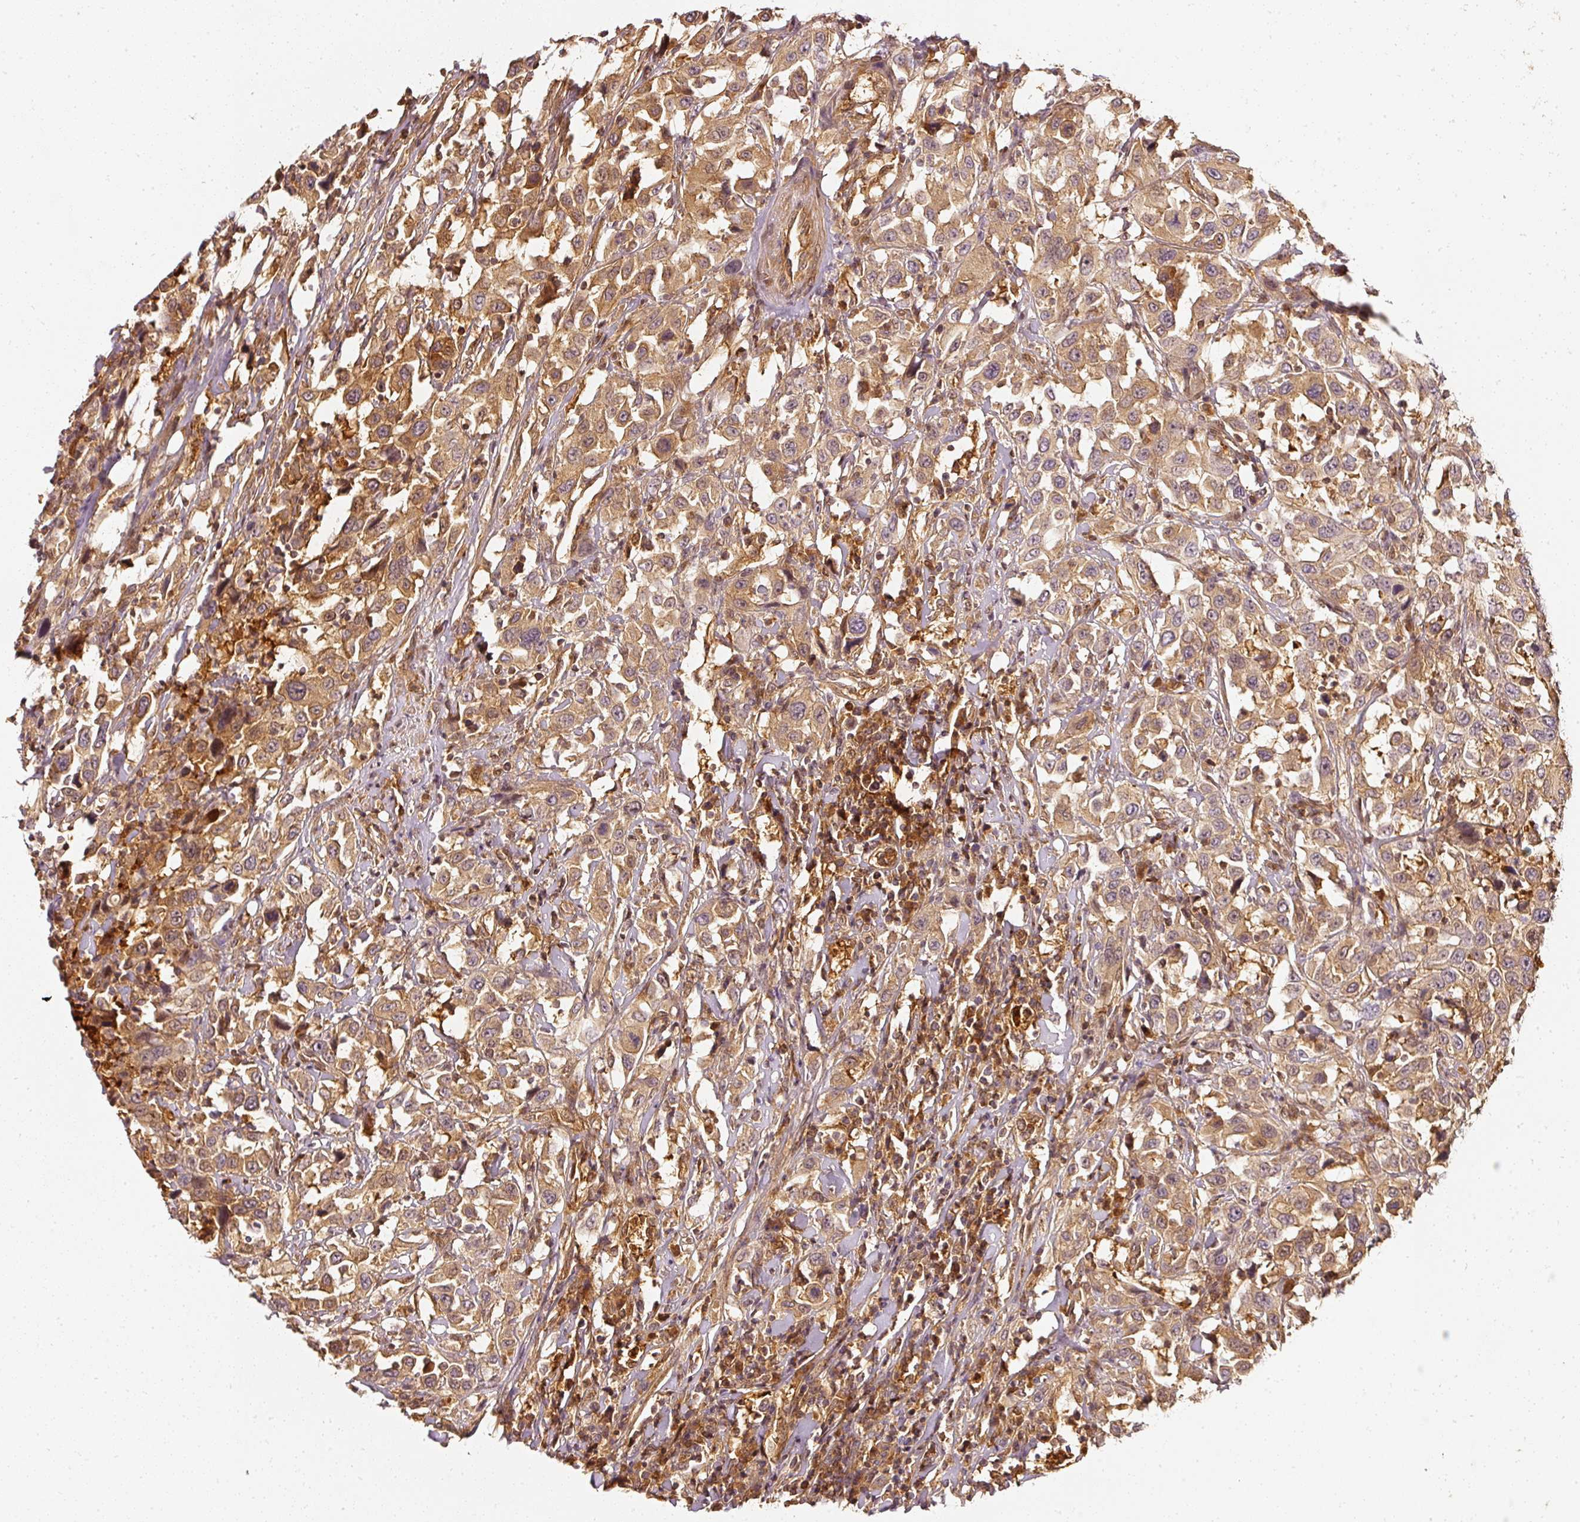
{"staining": {"intensity": "moderate", "quantity": ">75%", "location": "cytoplasmic/membranous,nuclear"}, "tissue": "urothelial cancer", "cell_type": "Tumor cells", "image_type": "cancer", "snomed": [{"axis": "morphology", "description": "Urothelial carcinoma, High grade"}, {"axis": "topography", "description": "Urinary bladder"}], "caption": "An immunohistochemistry (IHC) photomicrograph of neoplastic tissue is shown. Protein staining in brown shows moderate cytoplasmic/membranous and nuclear positivity in urothelial cancer within tumor cells.", "gene": "ASMTL", "patient": {"sex": "male", "age": 61}}